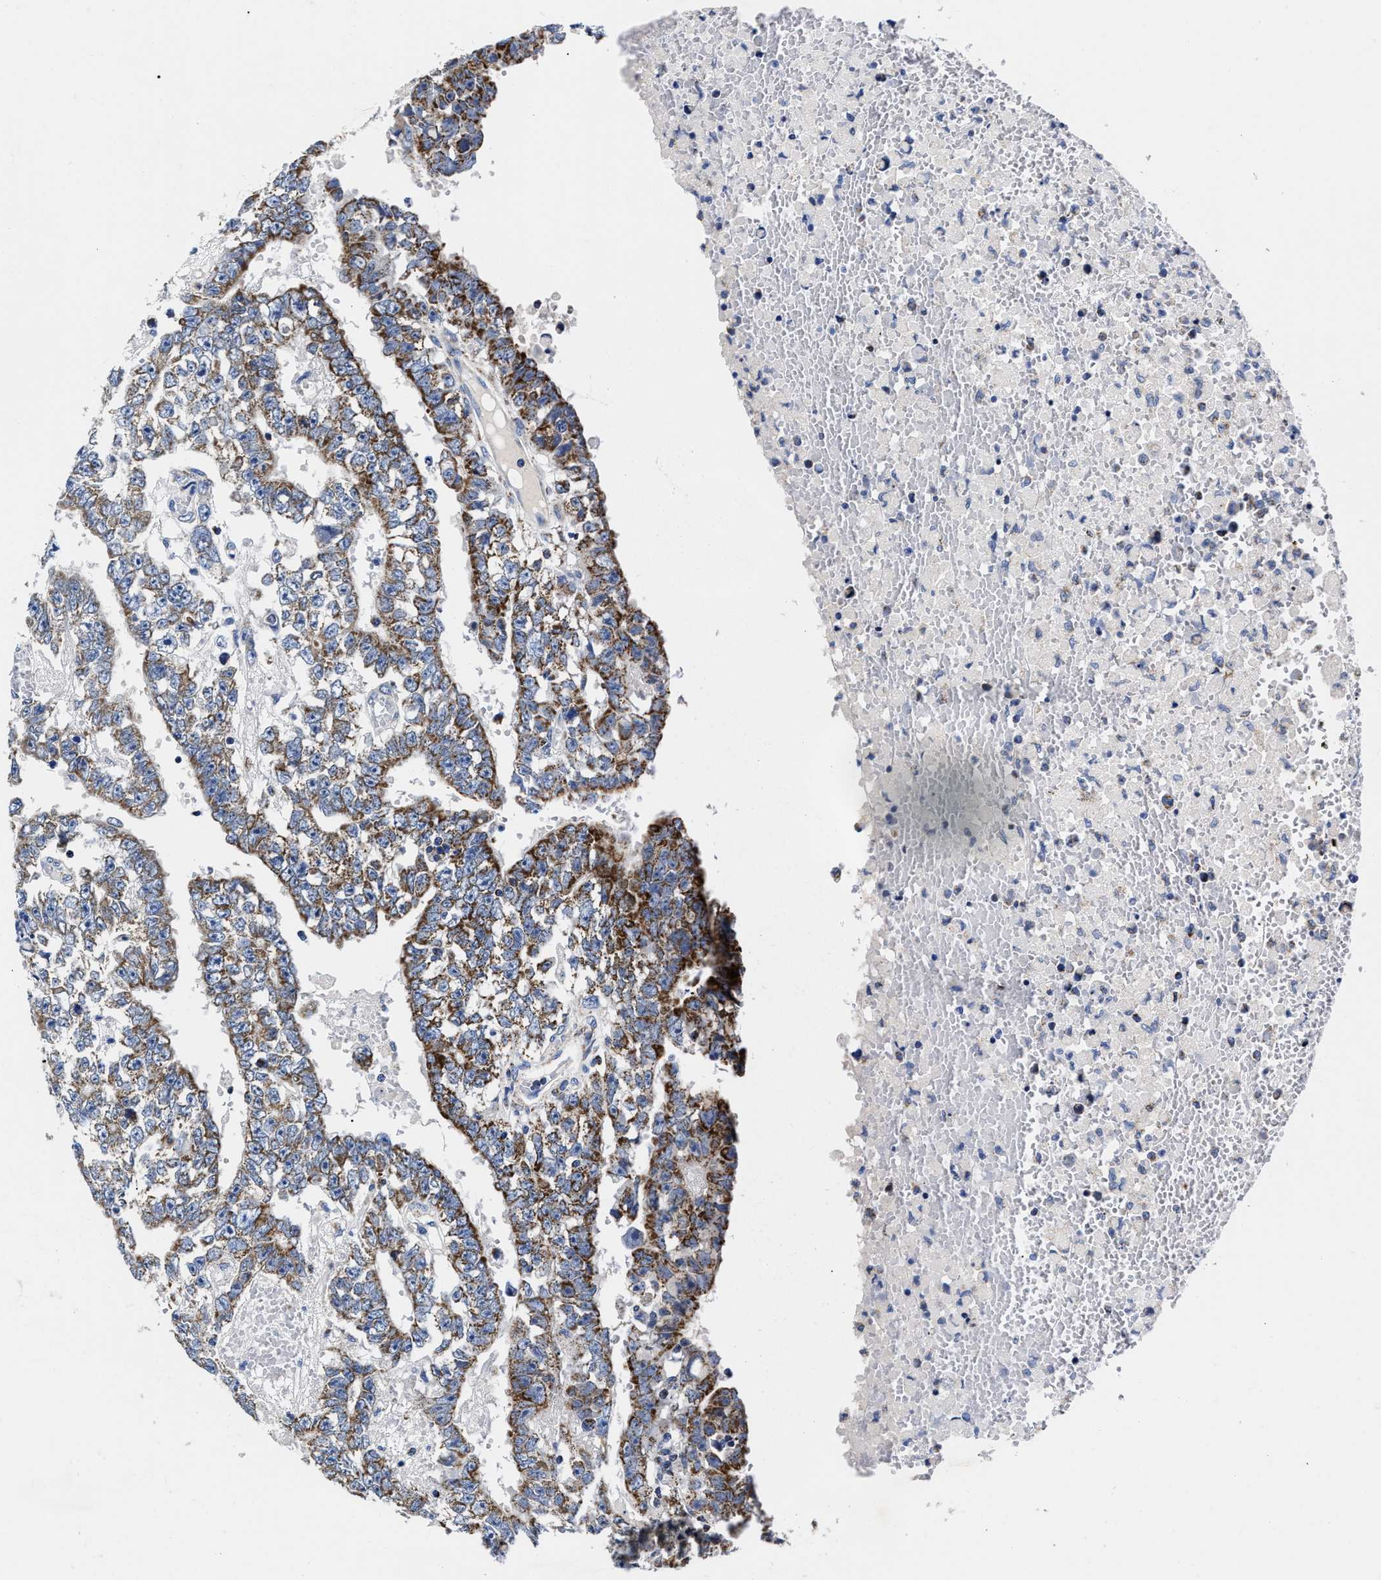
{"staining": {"intensity": "strong", "quantity": "25%-75%", "location": "cytoplasmic/membranous"}, "tissue": "testis cancer", "cell_type": "Tumor cells", "image_type": "cancer", "snomed": [{"axis": "morphology", "description": "Carcinoma, Embryonal, NOS"}, {"axis": "topography", "description": "Testis"}], "caption": "Protein staining of testis embryonal carcinoma tissue shows strong cytoplasmic/membranous positivity in approximately 25%-75% of tumor cells.", "gene": "HINT2", "patient": {"sex": "male", "age": 25}}